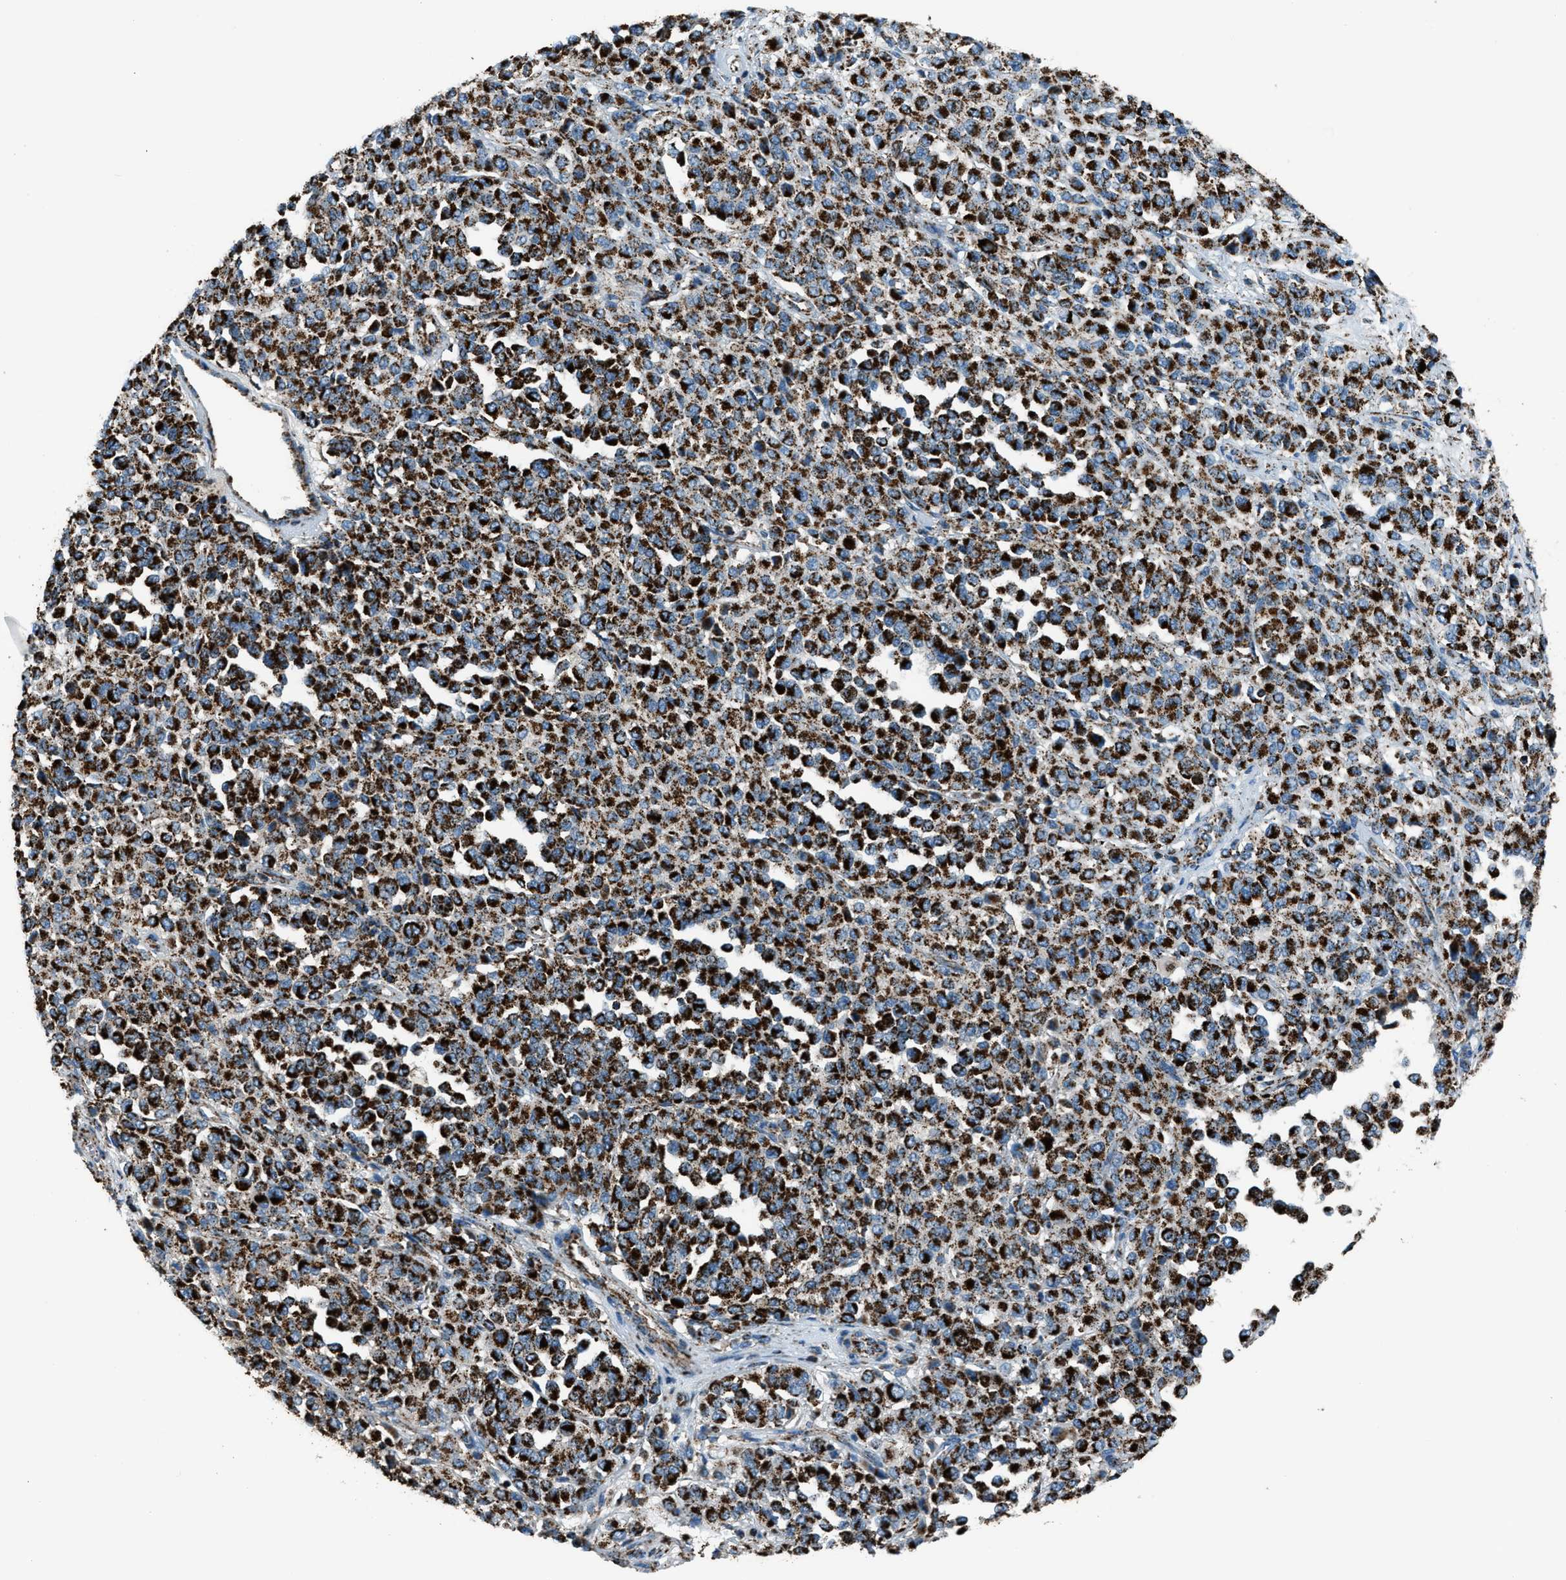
{"staining": {"intensity": "strong", "quantity": ">75%", "location": "cytoplasmic/membranous"}, "tissue": "melanoma", "cell_type": "Tumor cells", "image_type": "cancer", "snomed": [{"axis": "morphology", "description": "Malignant melanoma, Metastatic site"}, {"axis": "topography", "description": "Pancreas"}], "caption": "Approximately >75% of tumor cells in melanoma demonstrate strong cytoplasmic/membranous protein positivity as visualized by brown immunohistochemical staining.", "gene": "MDH2", "patient": {"sex": "female", "age": 30}}